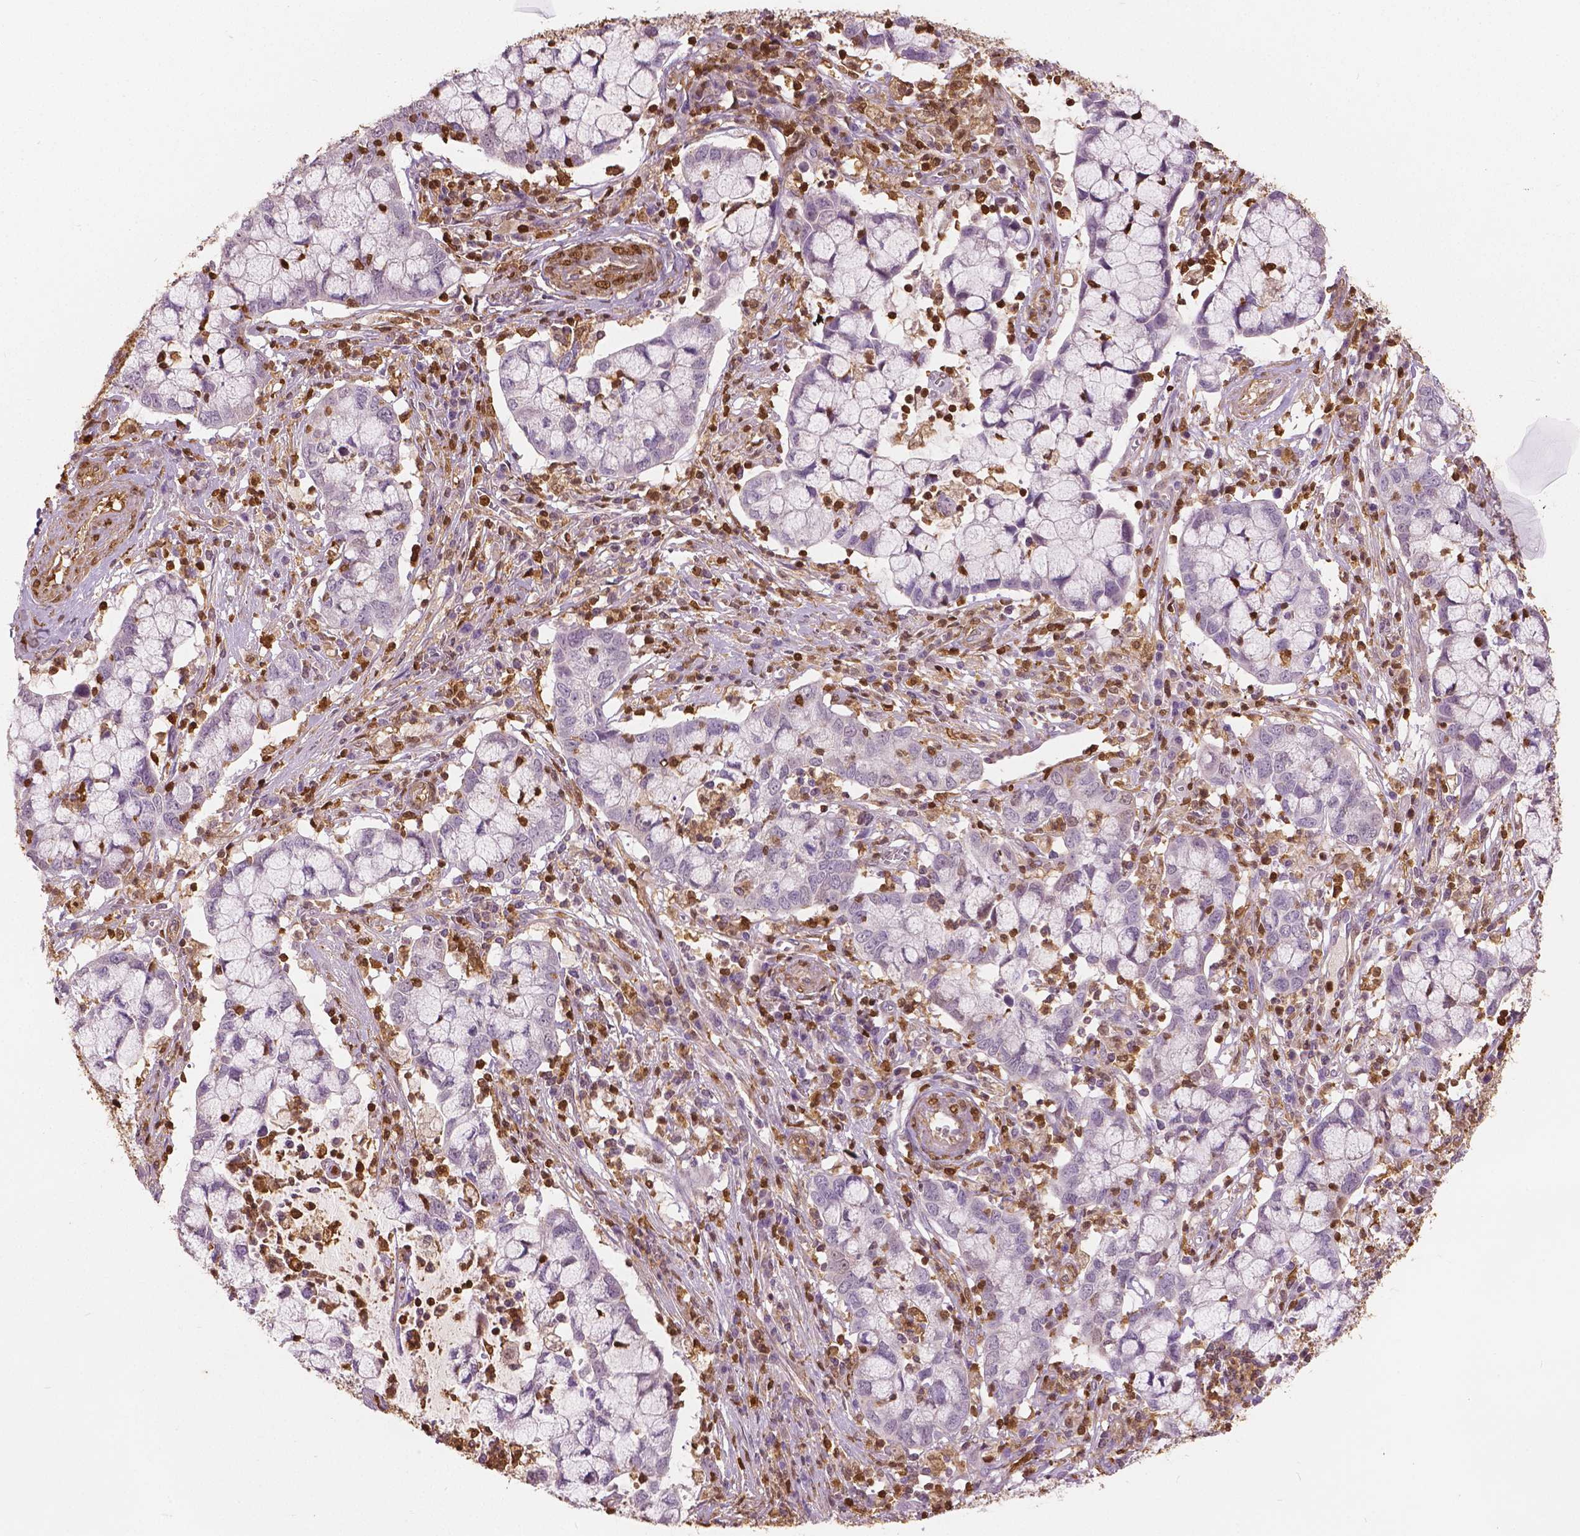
{"staining": {"intensity": "negative", "quantity": "none", "location": "none"}, "tissue": "cervical cancer", "cell_type": "Tumor cells", "image_type": "cancer", "snomed": [{"axis": "morphology", "description": "Adenocarcinoma, NOS"}, {"axis": "topography", "description": "Cervix"}], "caption": "High power microscopy histopathology image of an immunohistochemistry (IHC) image of cervical cancer (adenocarcinoma), revealing no significant expression in tumor cells. (Brightfield microscopy of DAB IHC at high magnification).", "gene": "S100A4", "patient": {"sex": "female", "age": 40}}